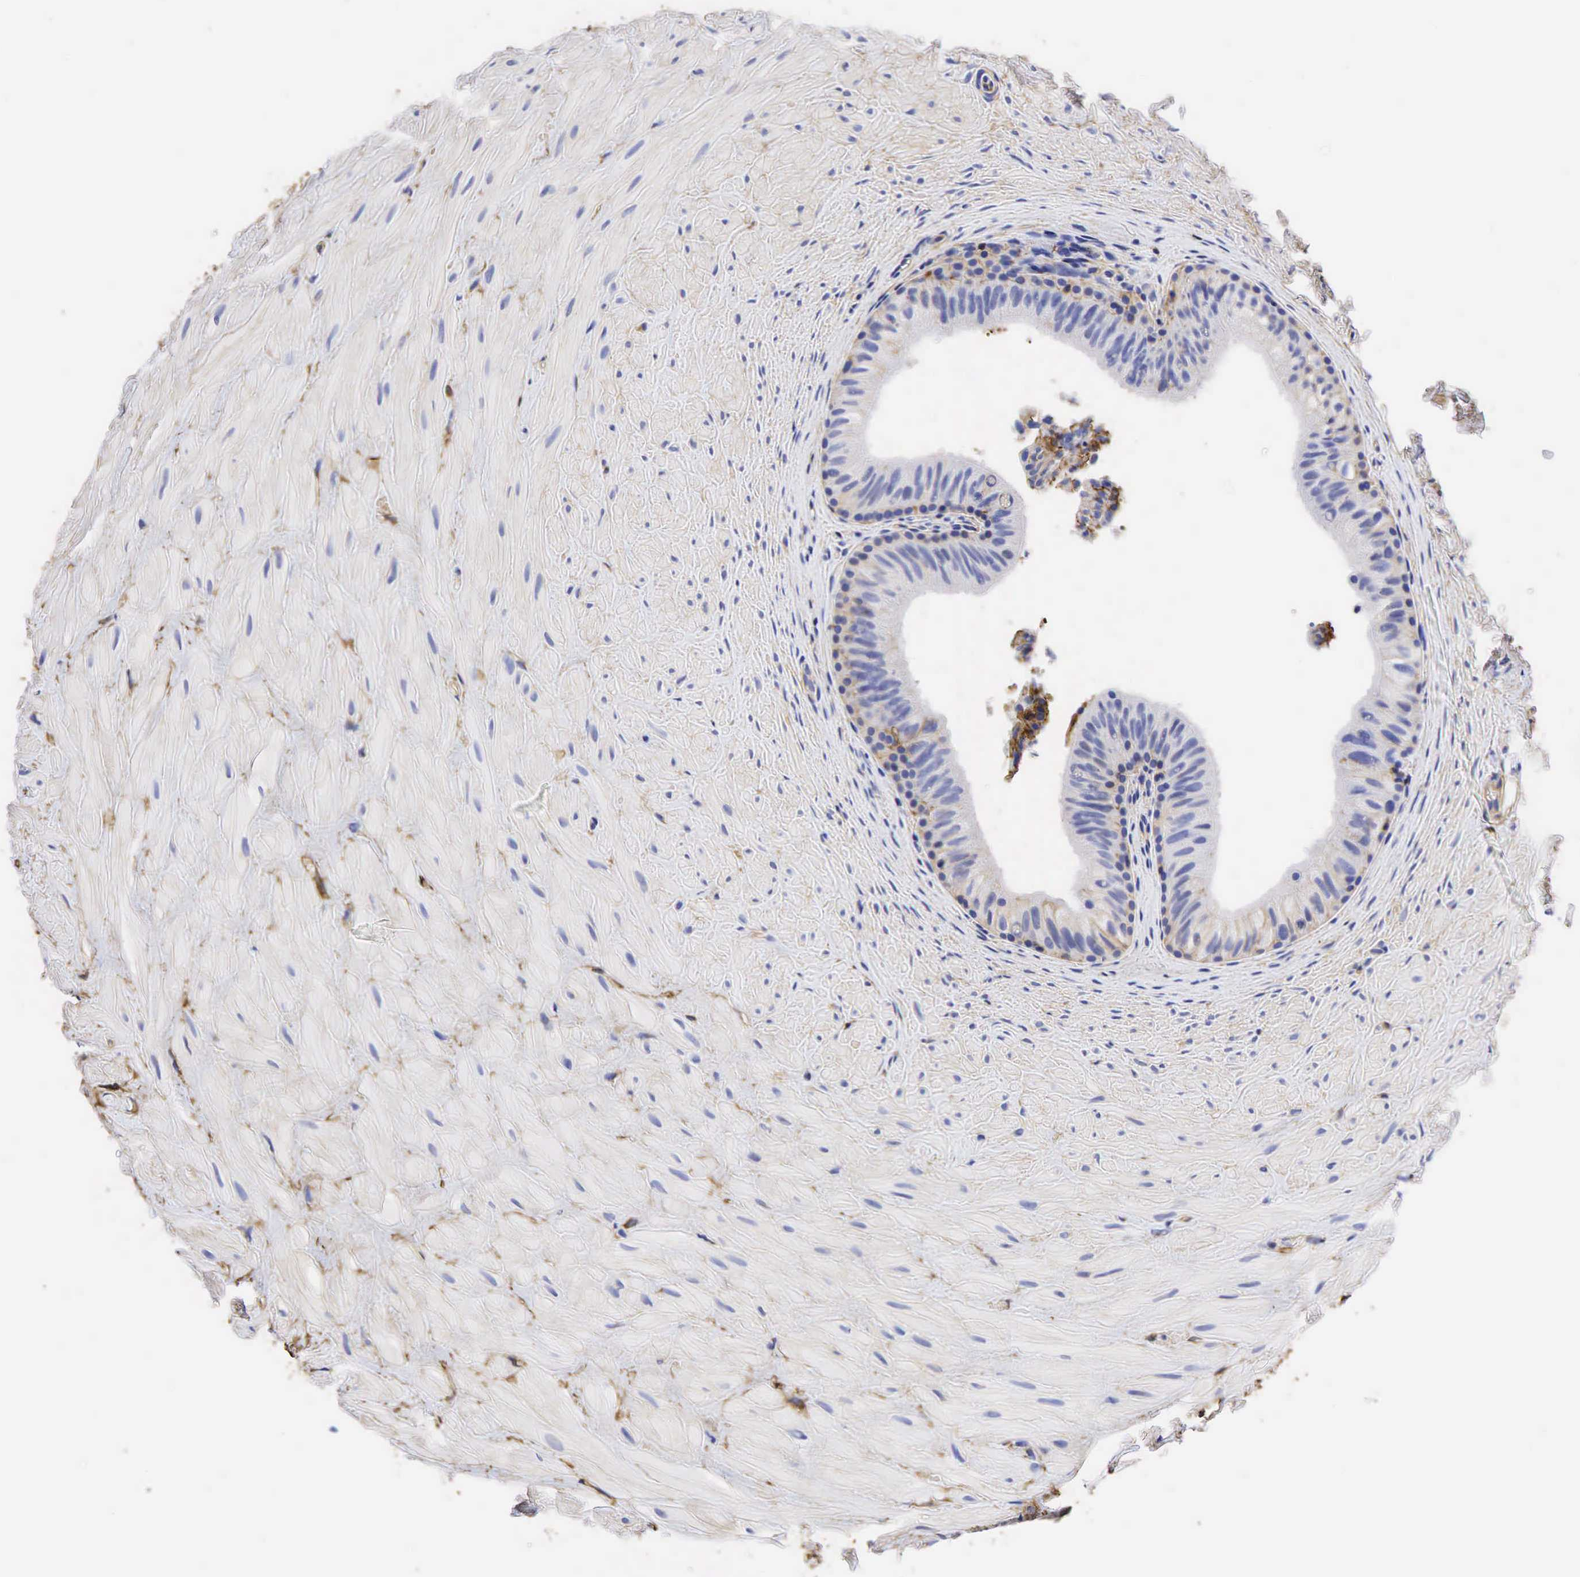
{"staining": {"intensity": "weak", "quantity": "25%-75%", "location": "cytoplasmic/membranous"}, "tissue": "epididymis", "cell_type": "Glandular cells", "image_type": "normal", "snomed": [{"axis": "morphology", "description": "Normal tissue, NOS"}, {"axis": "topography", "description": "Epididymis"}], "caption": "An image of epididymis stained for a protein shows weak cytoplasmic/membranous brown staining in glandular cells. (DAB (3,3'-diaminobenzidine) = brown stain, brightfield microscopy at high magnification).", "gene": "CD99", "patient": {"sex": "male", "age": 37}}